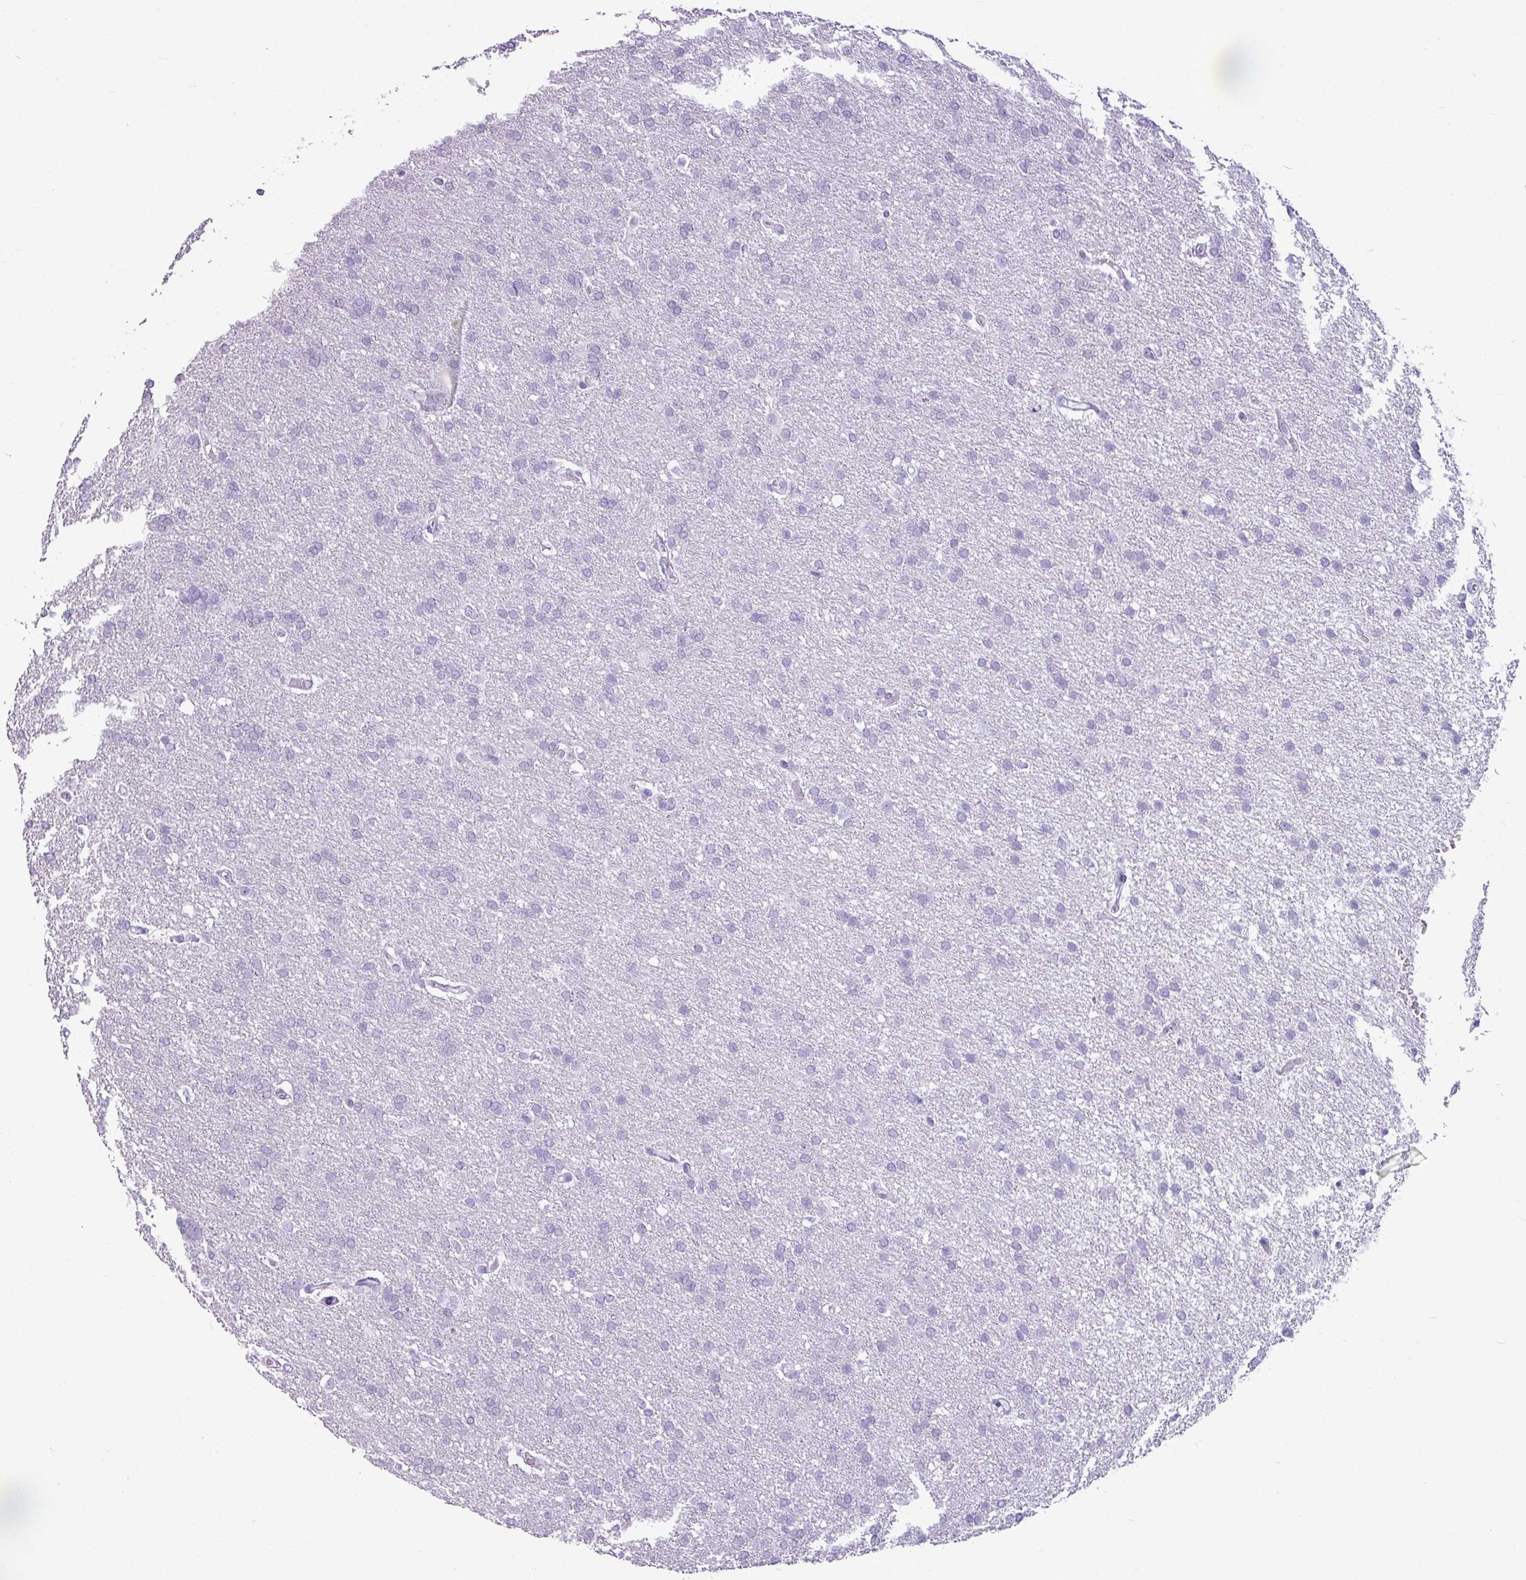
{"staining": {"intensity": "negative", "quantity": "none", "location": "none"}, "tissue": "glioma", "cell_type": "Tumor cells", "image_type": "cancer", "snomed": [{"axis": "morphology", "description": "Glioma, malignant, High grade"}, {"axis": "topography", "description": "Brain"}], "caption": "Immunohistochemistry of human malignant glioma (high-grade) demonstrates no staining in tumor cells.", "gene": "AMY1B", "patient": {"sex": "male", "age": 72}}